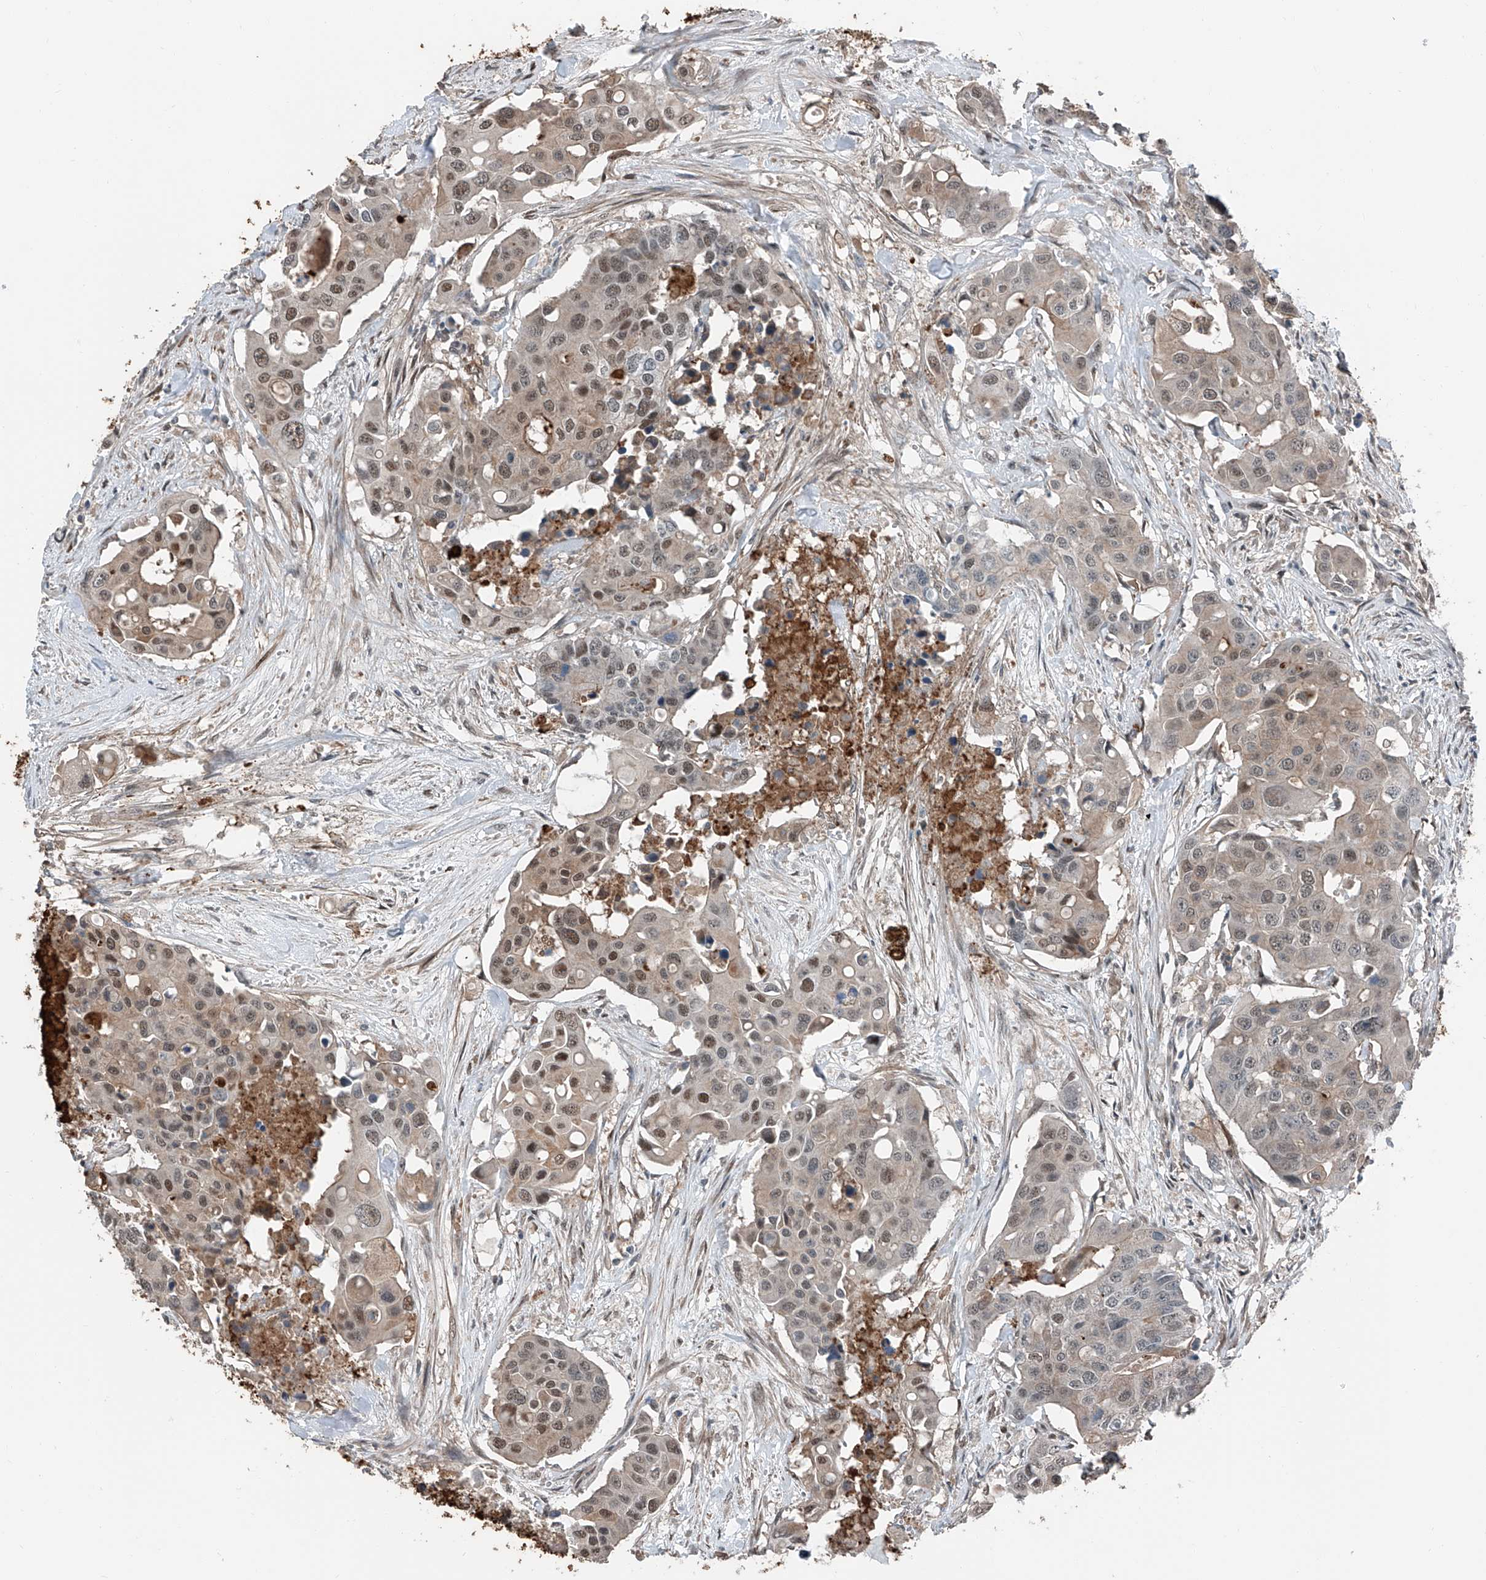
{"staining": {"intensity": "moderate", "quantity": "25%-75%", "location": "cytoplasmic/membranous,nuclear"}, "tissue": "colorectal cancer", "cell_type": "Tumor cells", "image_type": "cancer", "snomed": [{"axis": "morphology", "description": "Adenocarcinoma, NOS"}, {"axis": "topography", "description": "Colon"}], "caption": "This is a histology image of immunohistochemistry staining of adenocarcinoma (colorectal), which shows moderate expression in the cytoplasmic/membranous and nuclear of tumor cells.", "gene": "HSPA6", "patient": {"sex": "male", "age": 77}}